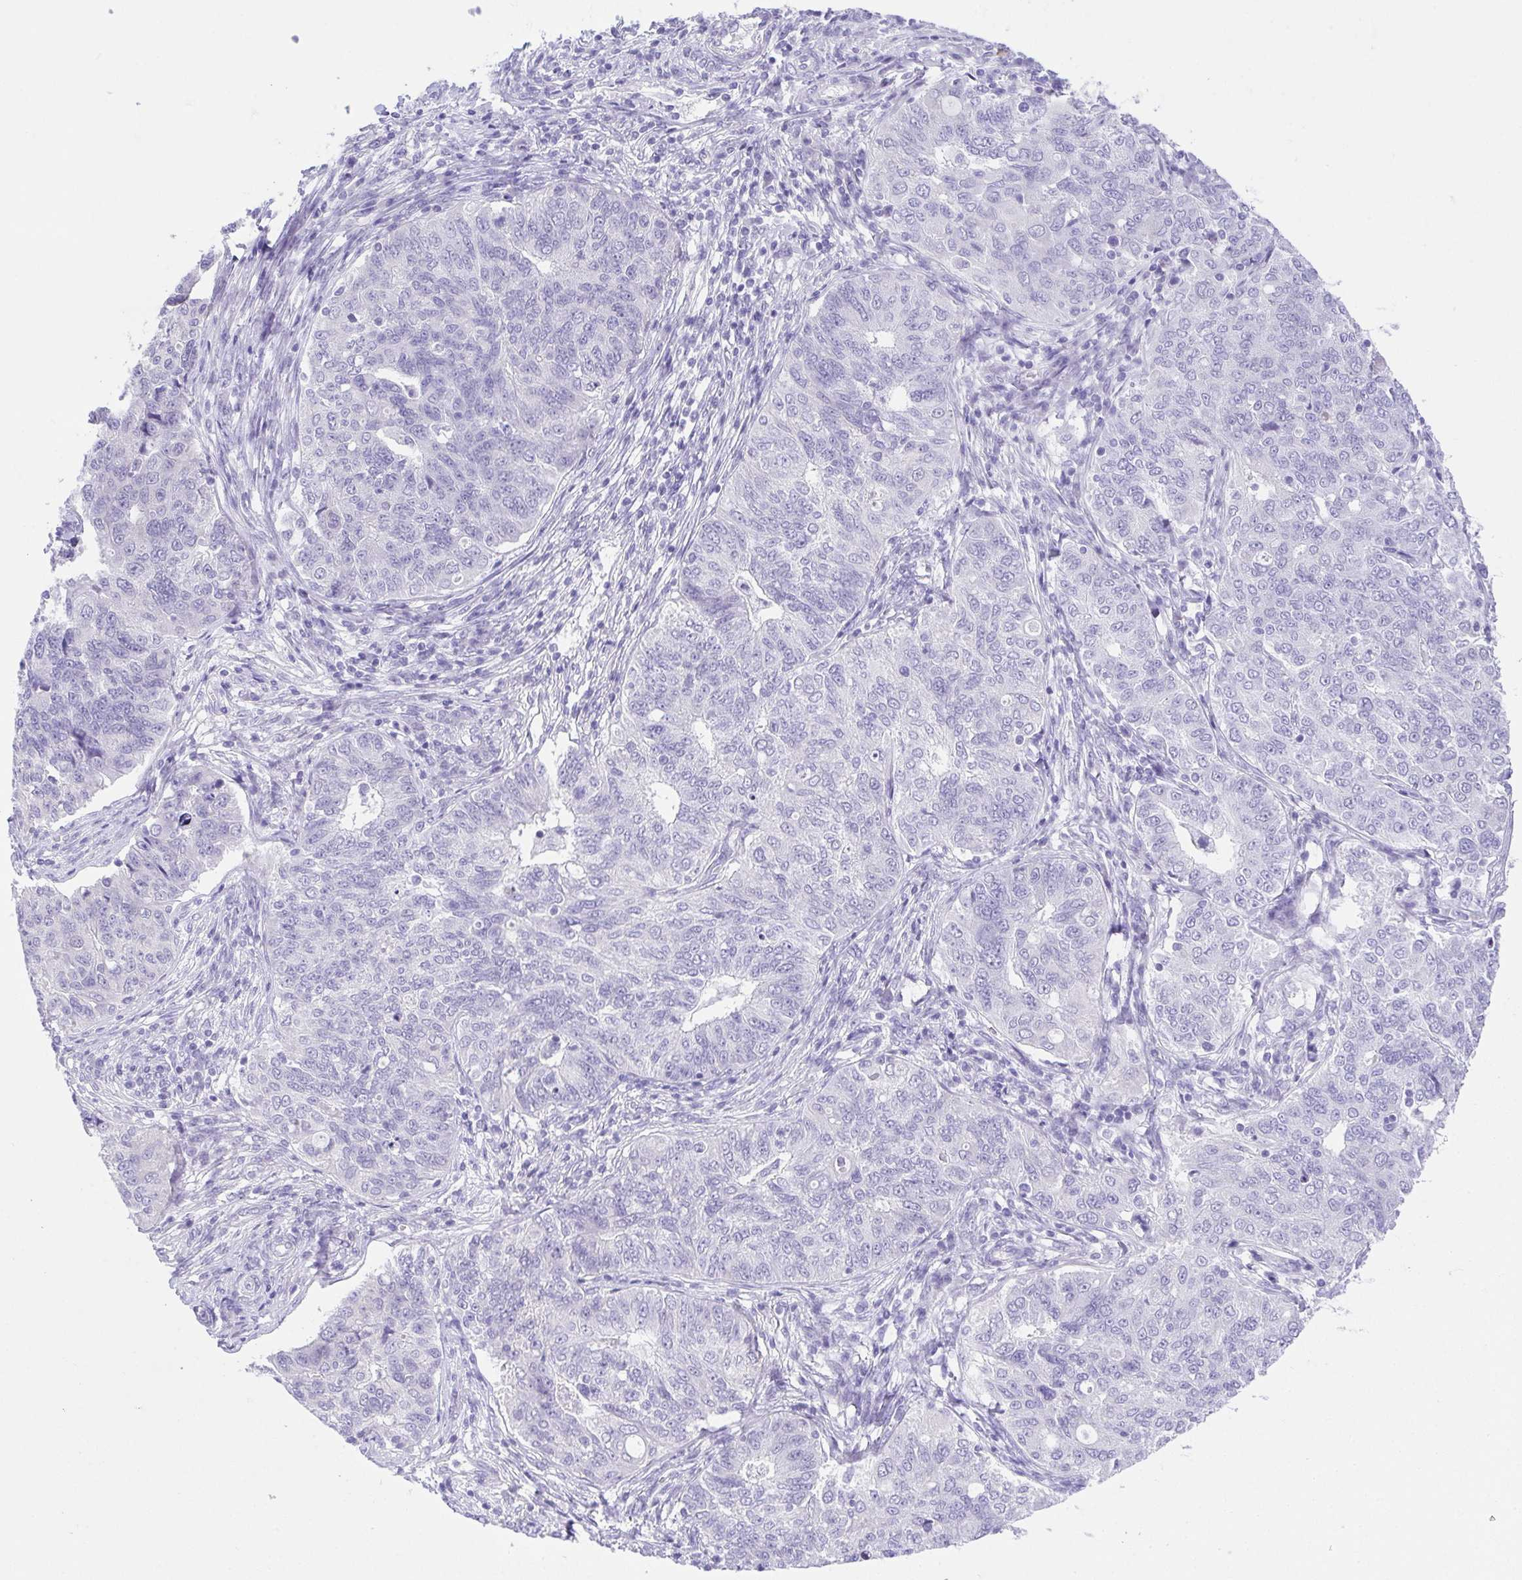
{"staining": {"intensity": "negative", "quantity": "none", "location": "none"}, "tissue": "endometrial cancer", "cell_type": "Tumor cells", "image_type": "cancer", "snomed": [{"axis": "morphology", "description": "Adenocarcinoma, NOS"}, {"axis": "topography", "description": "Endometrium"}], "caption": "Immunohistochemical staining of endometrial adenocarcinoma shows no significant expression in tumor cells.", "gene": "LUZP4", "patient": {"sex": "female", "age": 43}}